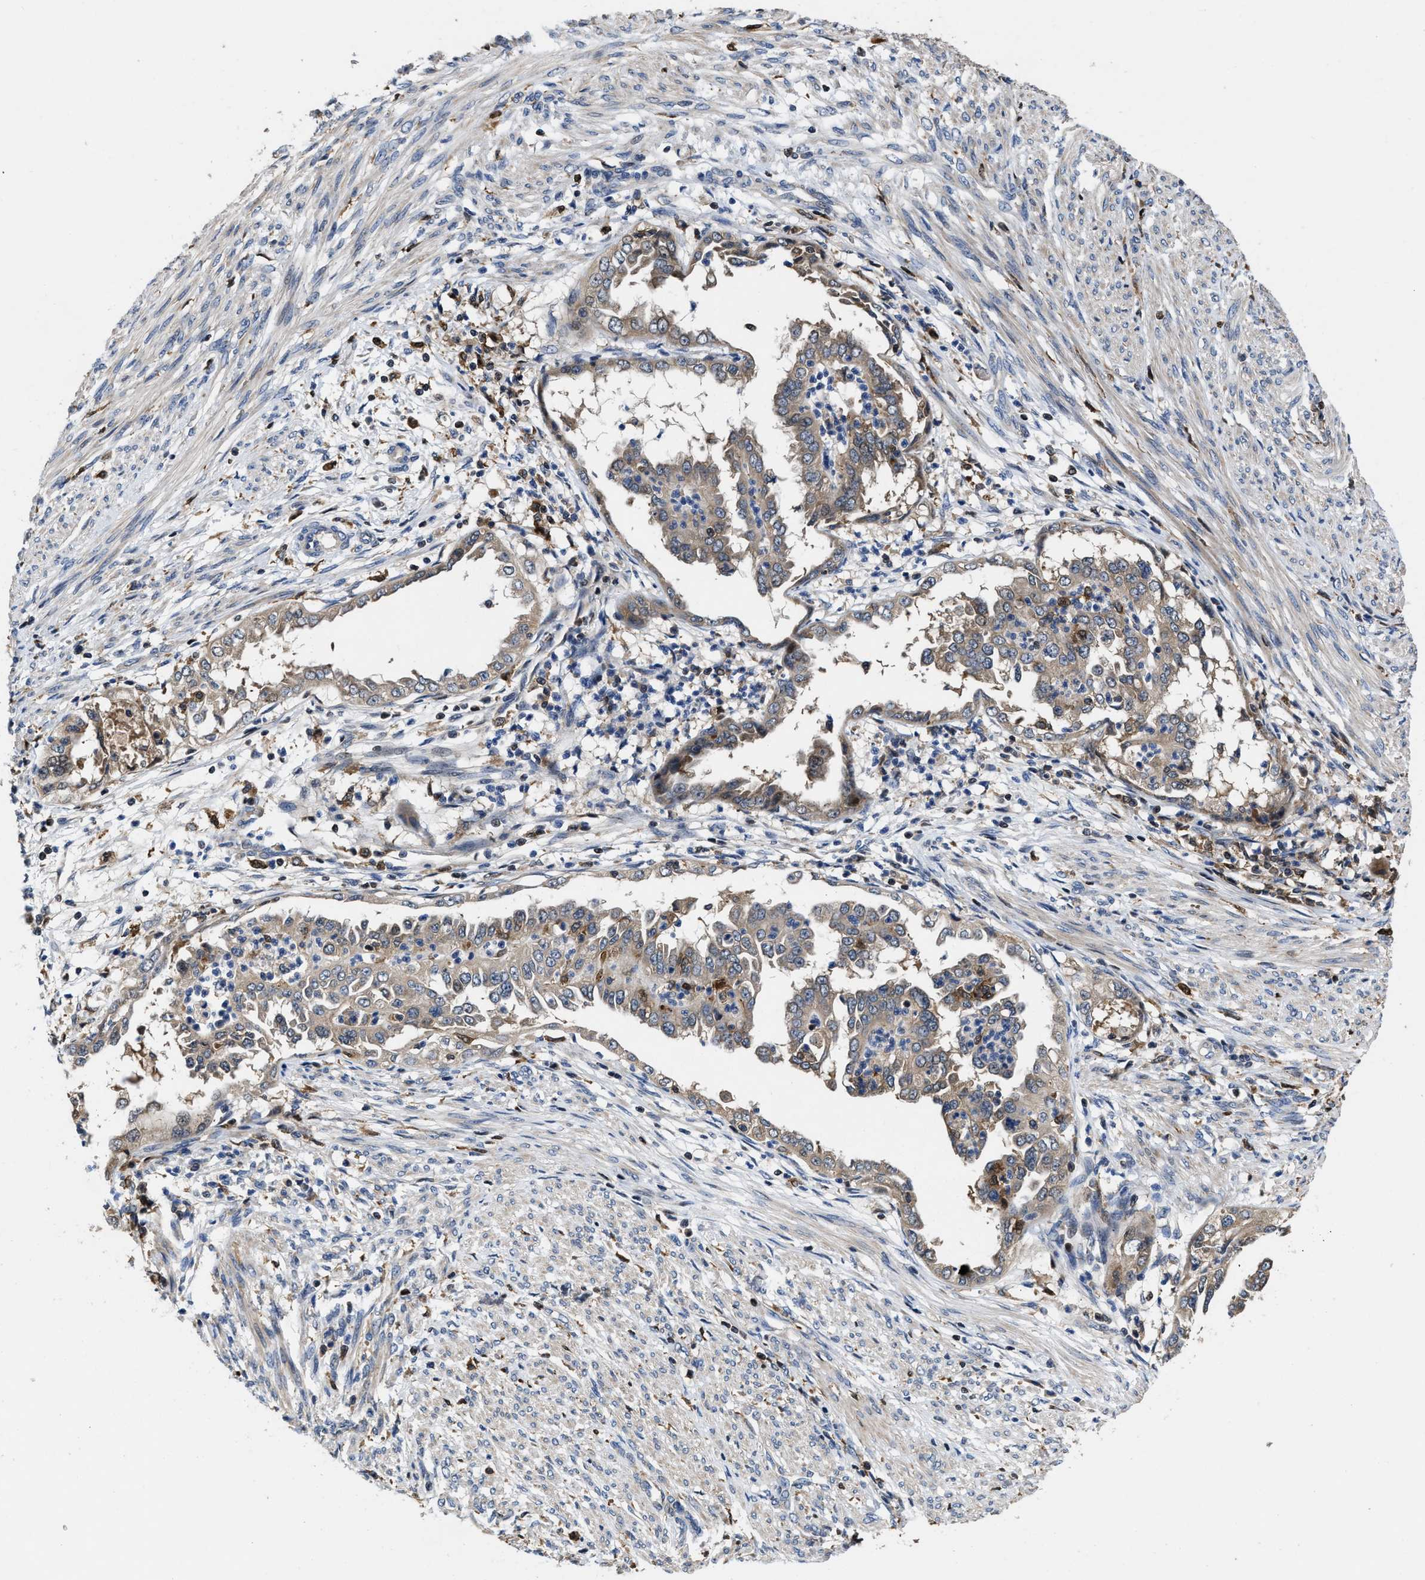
{"staining": {"intensity": "moderate", "quantity": ">75%", "location": "cytoplasmic/membranous"}, "tissue": "endometrial cancer", "cell_type": "Tumor cells", "image_type": "cancer", "snomed": [{"axis": "morphology", "description": "Adenocarcinoma, NOS"}, {"axis": "topography", "description": "Endometrium"}], "caption": "A histopathology image showing moderate cytoplasmic/membranous expression in approximately >75% of tumor cells in endometrial adenocarcinoma, as visualized by brown immunohistochemical staining.", "gene": "RGS10", "patient": {"sex": "female", "age": 85}}